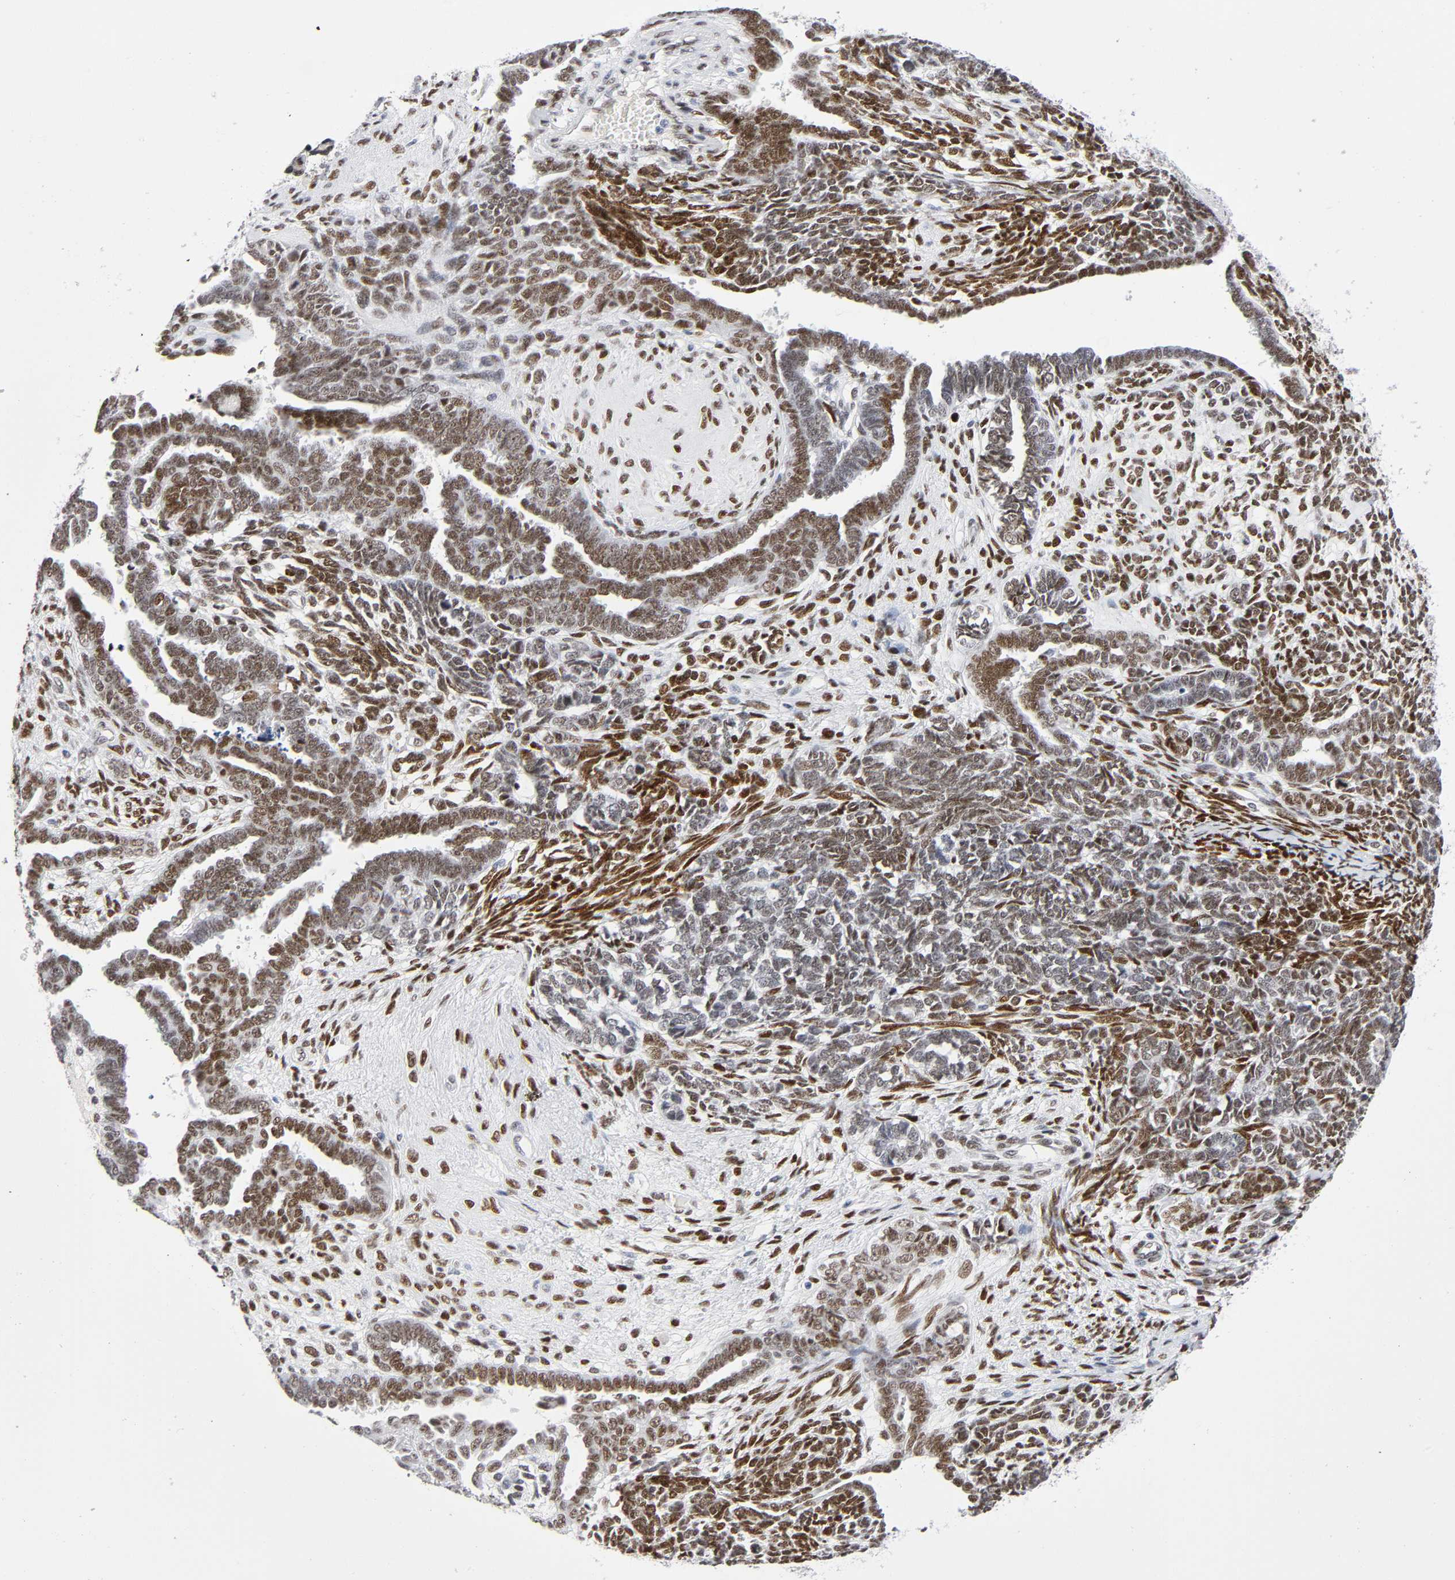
{"staining": {"intensity": "moderate", "quantity": ">75%", "location": "nuclear"}, "tissue": "endometrial cancer", "cell_type": "Tumor cells", "image_type": "cancer", "snomed": [{"axis": "morphology", "description": "Neoplasm, malignant, NOS"}, {"axis": "topography", "description": "Endometrium"}], "caption": "Protein staining demonstrates moderate nuclear staining in approximately >75% of tumor cells in neoplasm (malignant) (endometrial).", "gene": "NFIC", "patient": {"sex": "female", "age": 74}}